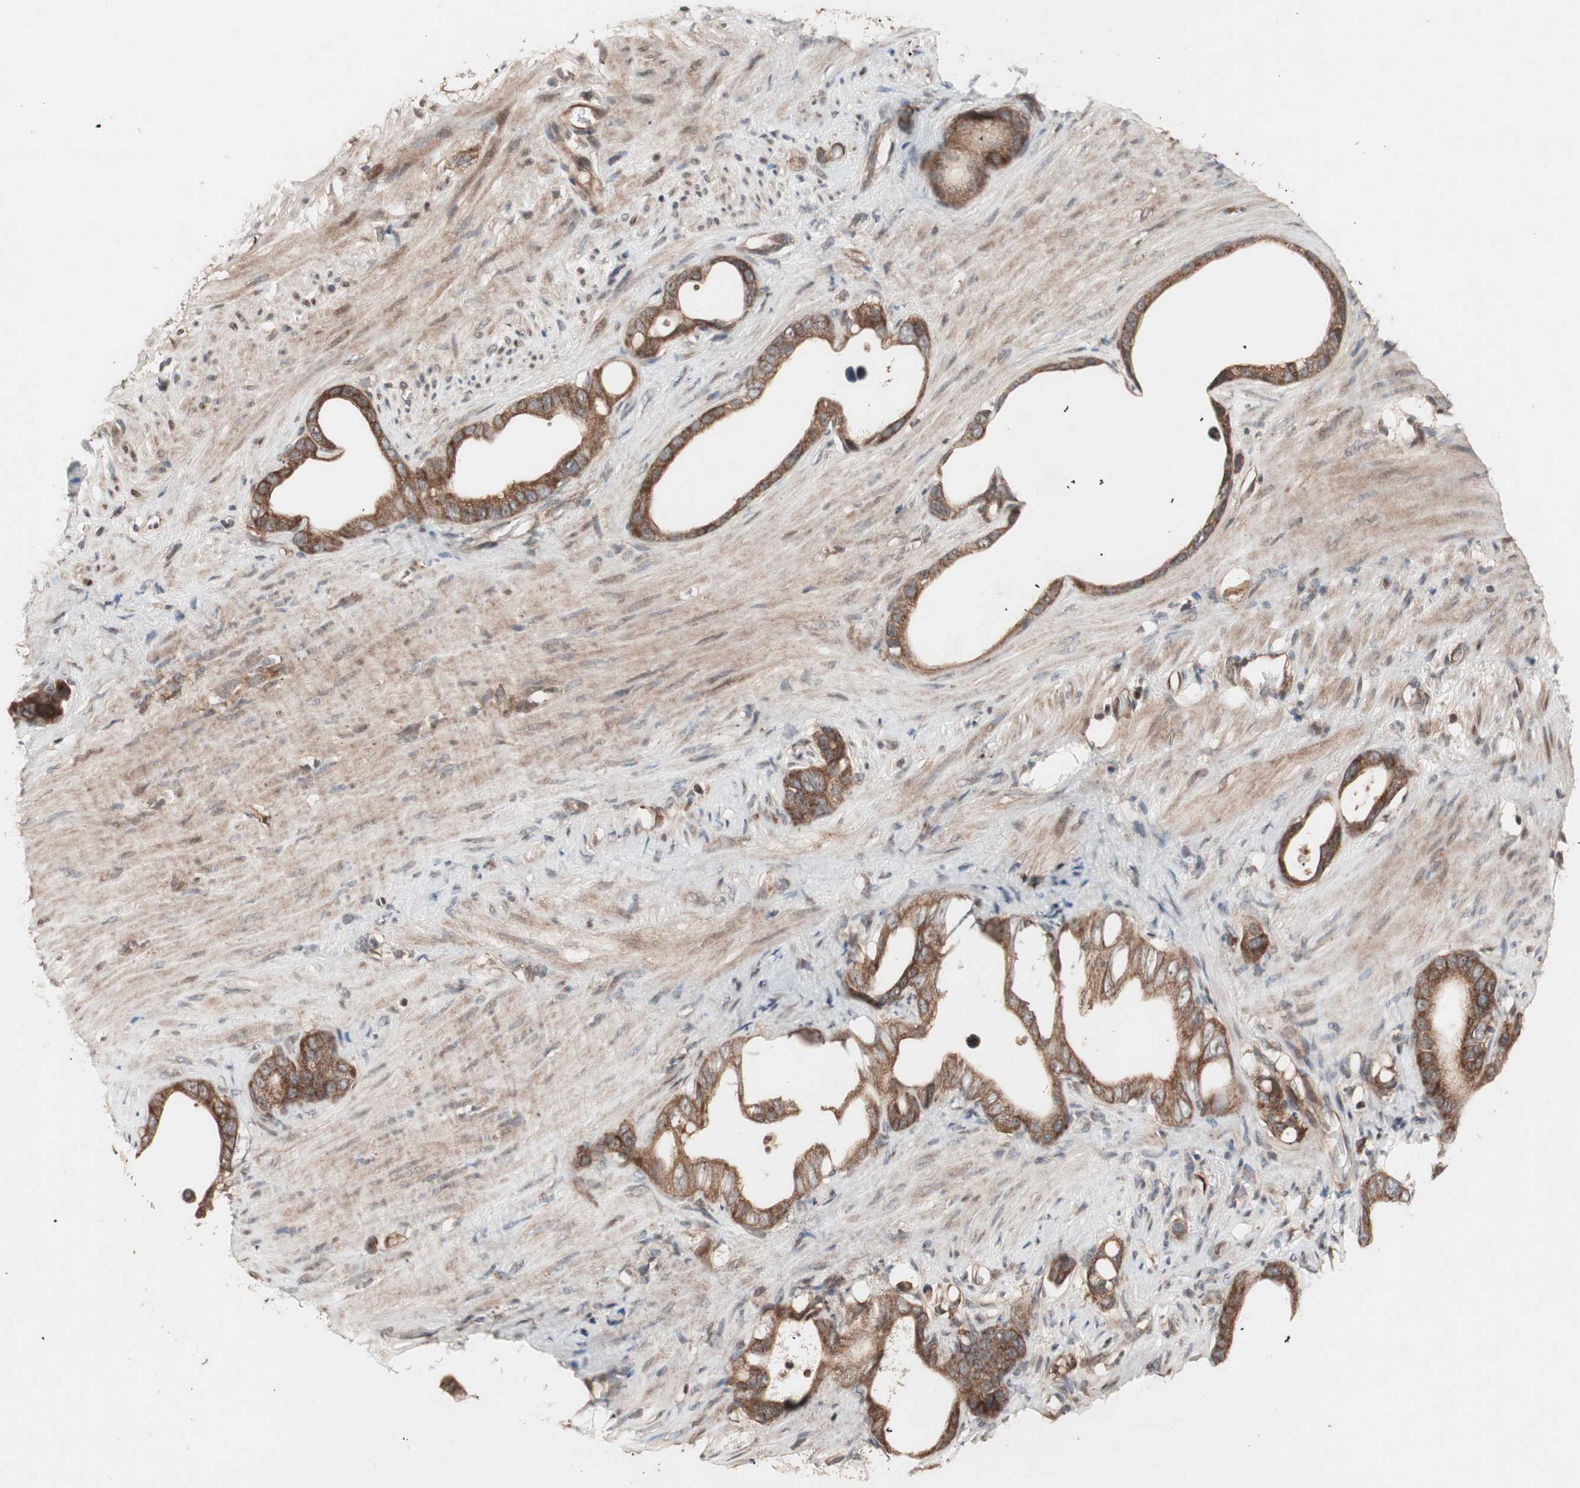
{"staining": {"intensity": "strong", "quantity": ">75%", "location": "cytoplasmic/membranous"}, "tissue": "stomach cancer", "cell_type": "Tumor cells", "image_type": "cancer", "snomed": [{"axis": "morphology", "description": "Adenocarcinoma, NOS"}, {"axis": "topography", "description": "Stomach"}], "caption": "Stomach cancer stained with DAB IHC displays high levels of strong cytoplasmic/membranous staining in about >75% of tumor cells.", "gene": "NF2", "patient": {"sex": "female", "age": 75}}